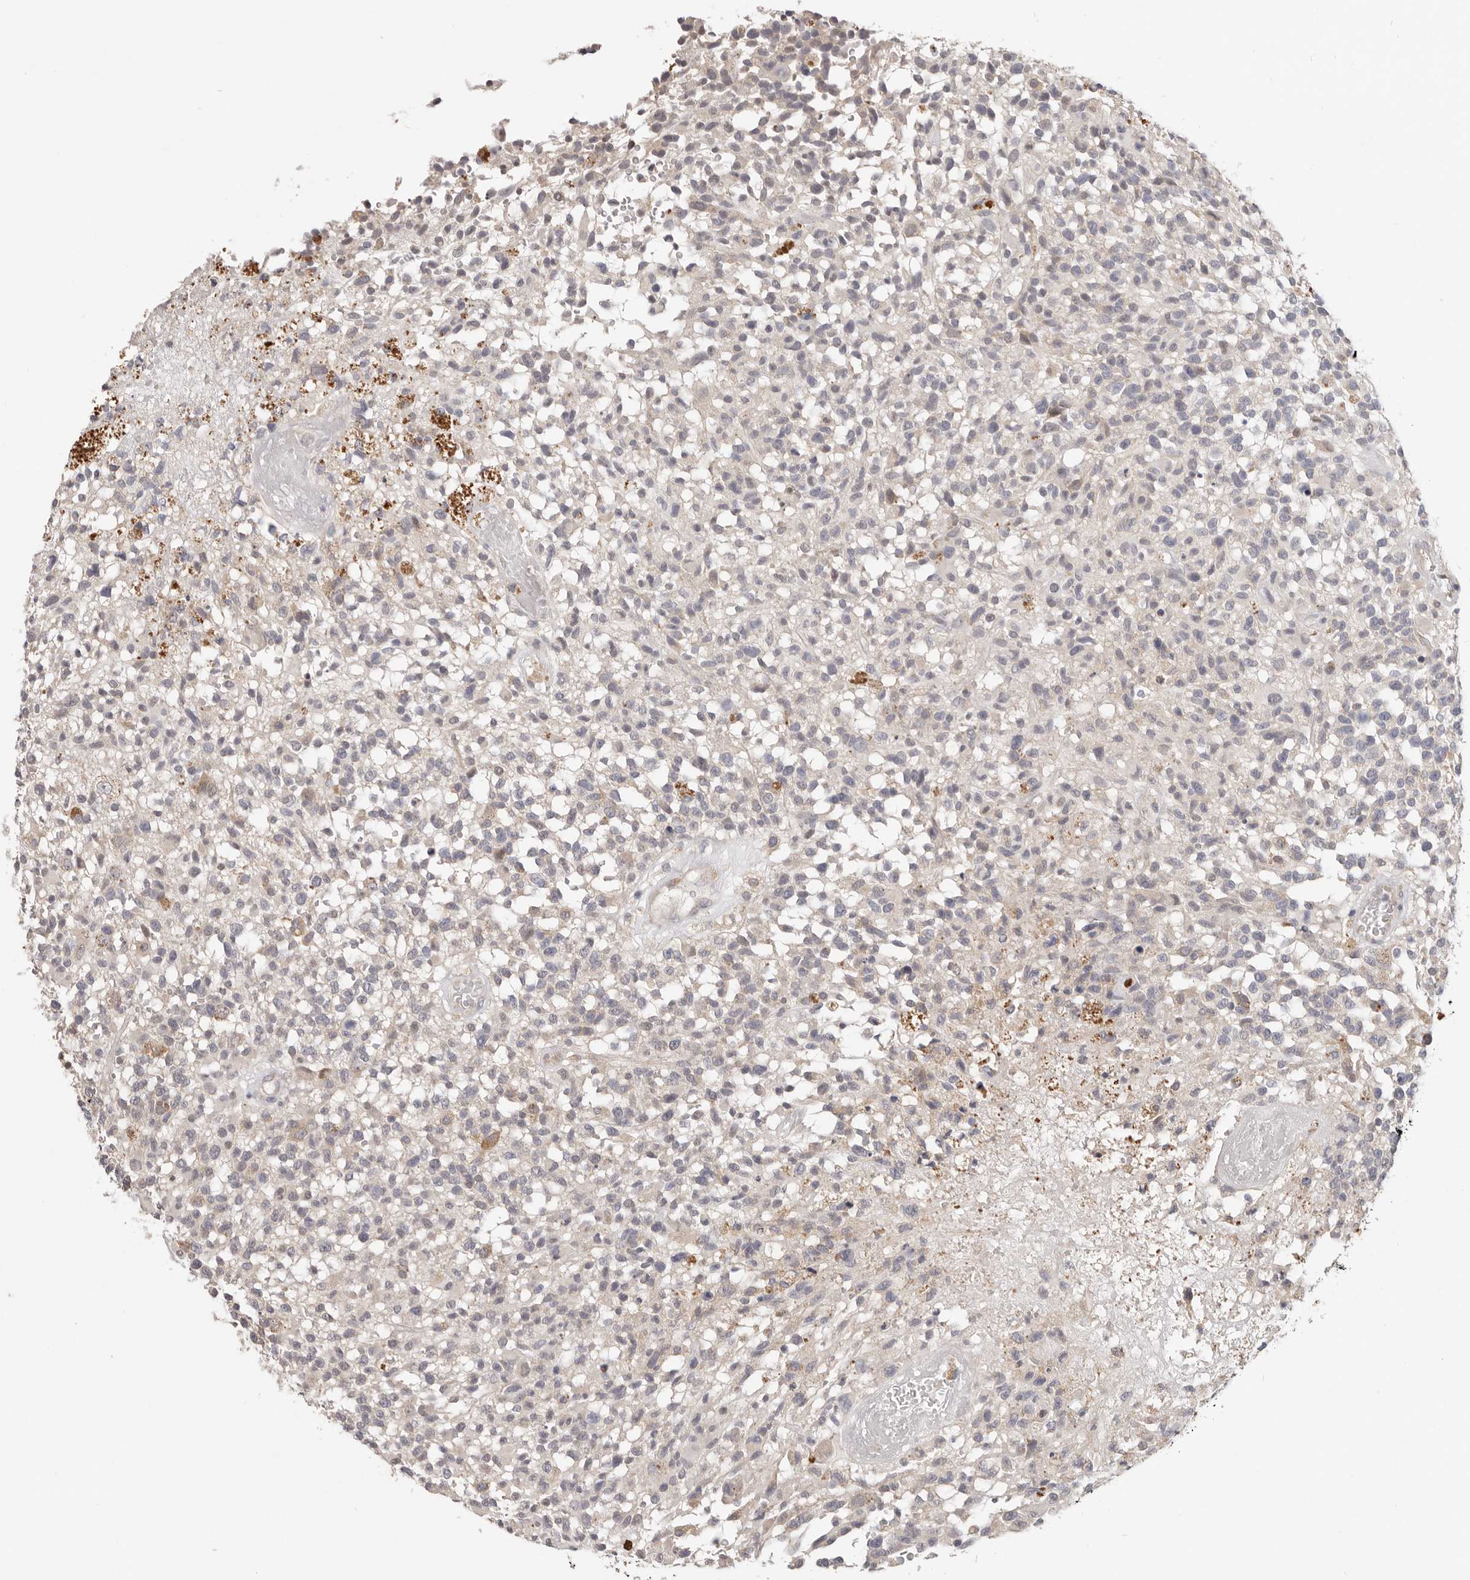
{"staining": {"intensity": "negative", "quantity": "none", "location": "none"}, "tissue": "glioma", "cell_type": "Tumor cells", "image_type": "cancer", "snomed": [{"axis": "morphology", "description": "Glioma, malignant, High grade"}, {"axis": "morphology", "description": "Glioblastoma, NOS"}, {"axis": "topography", "description": "Brain"}], "caption": "Glioma stained for a protein using IHC exhibits no positivity tumor cells.", "gene": "WDR77", "patient": {"sex": "male", "age": 60}}